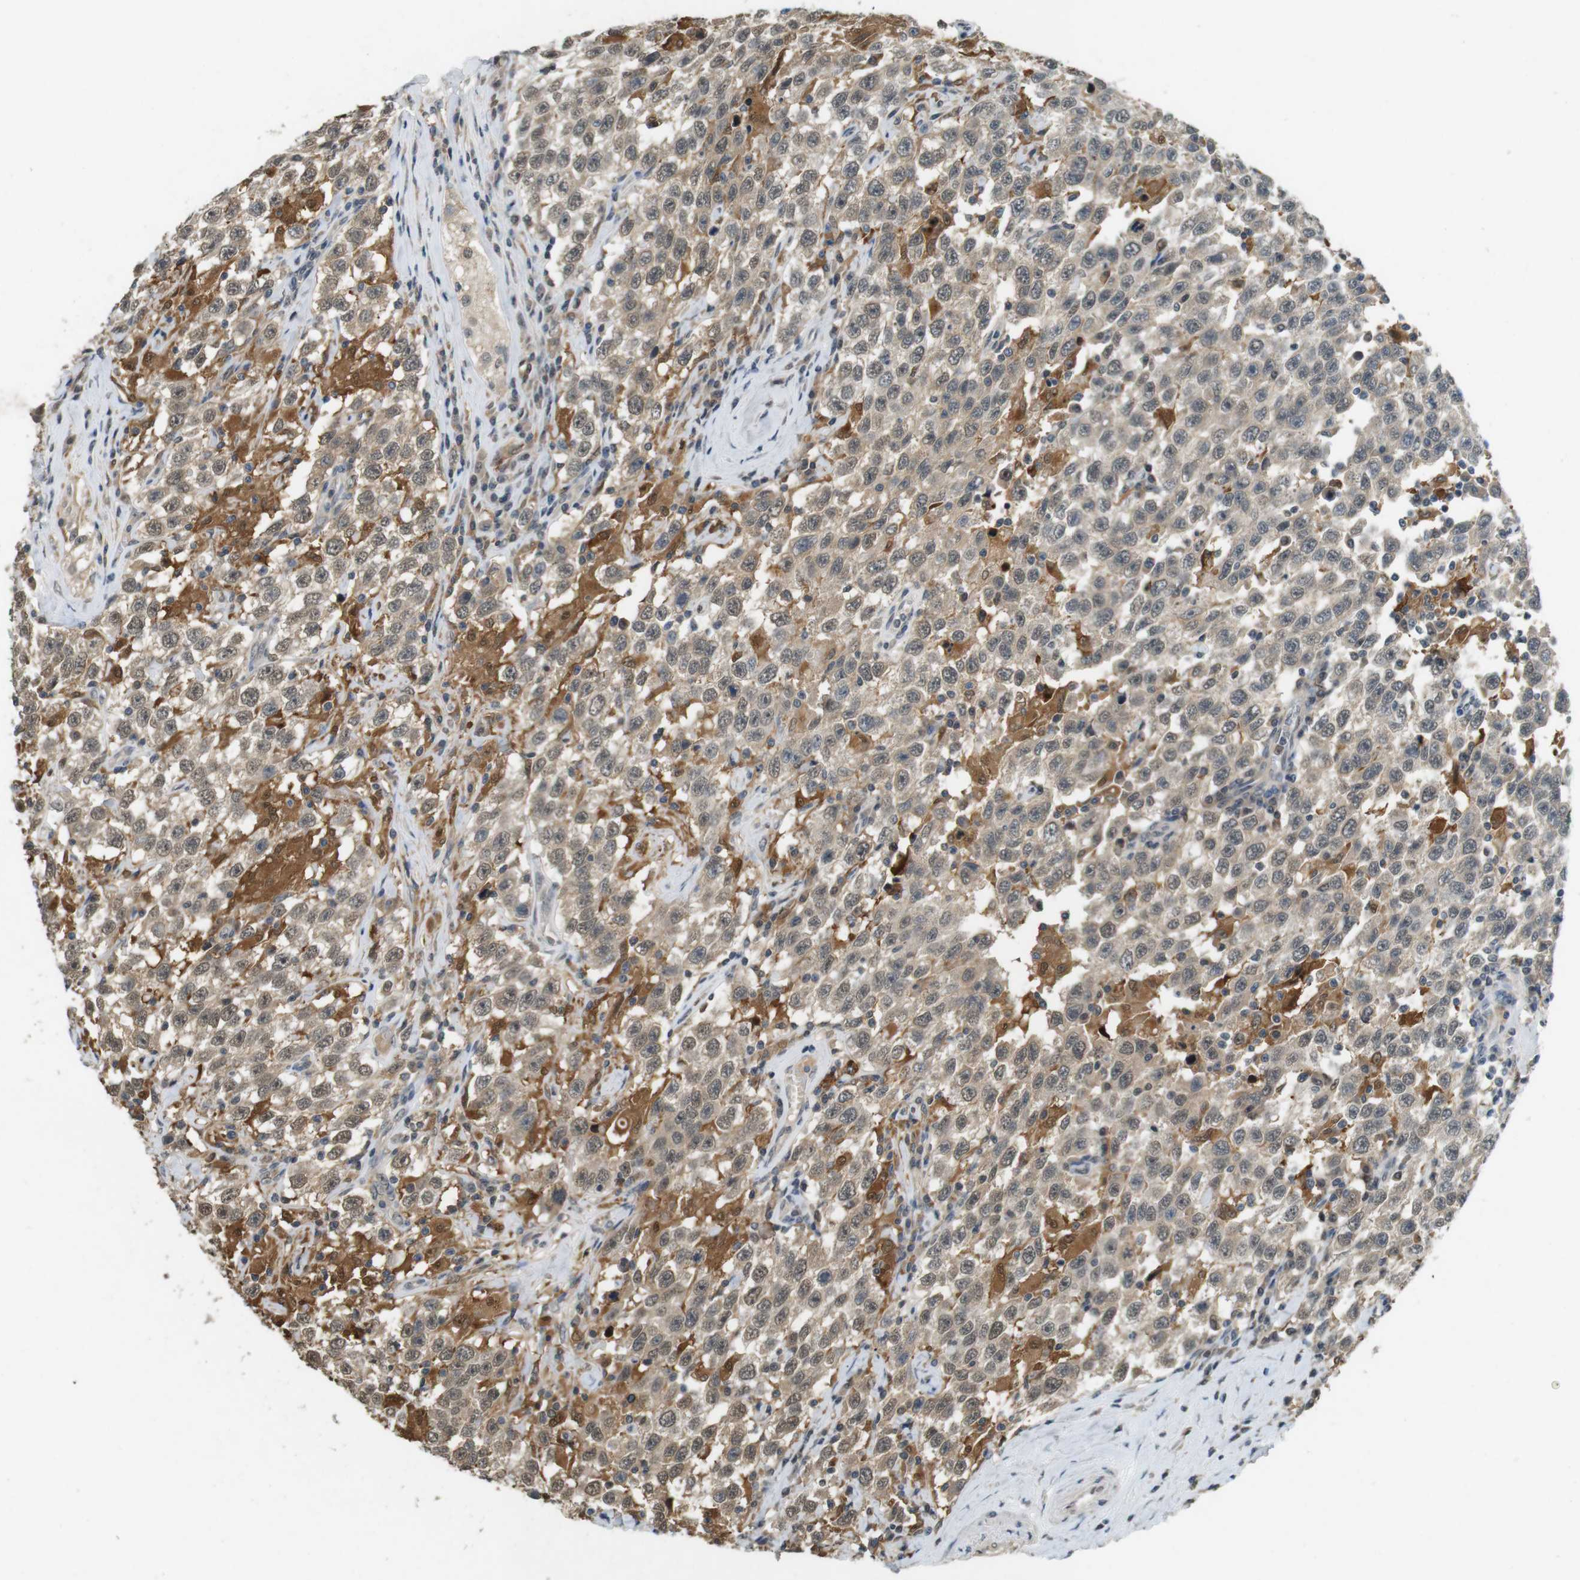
{"staining": {"intensity": "weak", "quantity": "25%-75%", "location": "nuclear"}, "tissue": "testis cancer", "cell_type": "Tumor cells", "image_type": "cancer", "snomed": [{"axis": "morphology", "description": "Seminoma, NOS"}, {"axis": "topography", "description": "Testis"}], "caption": "High-magnification brightfield microscopy of seminoma (testis) stained with DAB (3,3'-diaminobenzidine) (brown) and counterstained with hematoxylin (blue). tumor cells exhibit weak nuclear expression is seen in about25%-75% of cells.", "gene": "CDK14", "patient": {"sex": "male", "age": 41}}